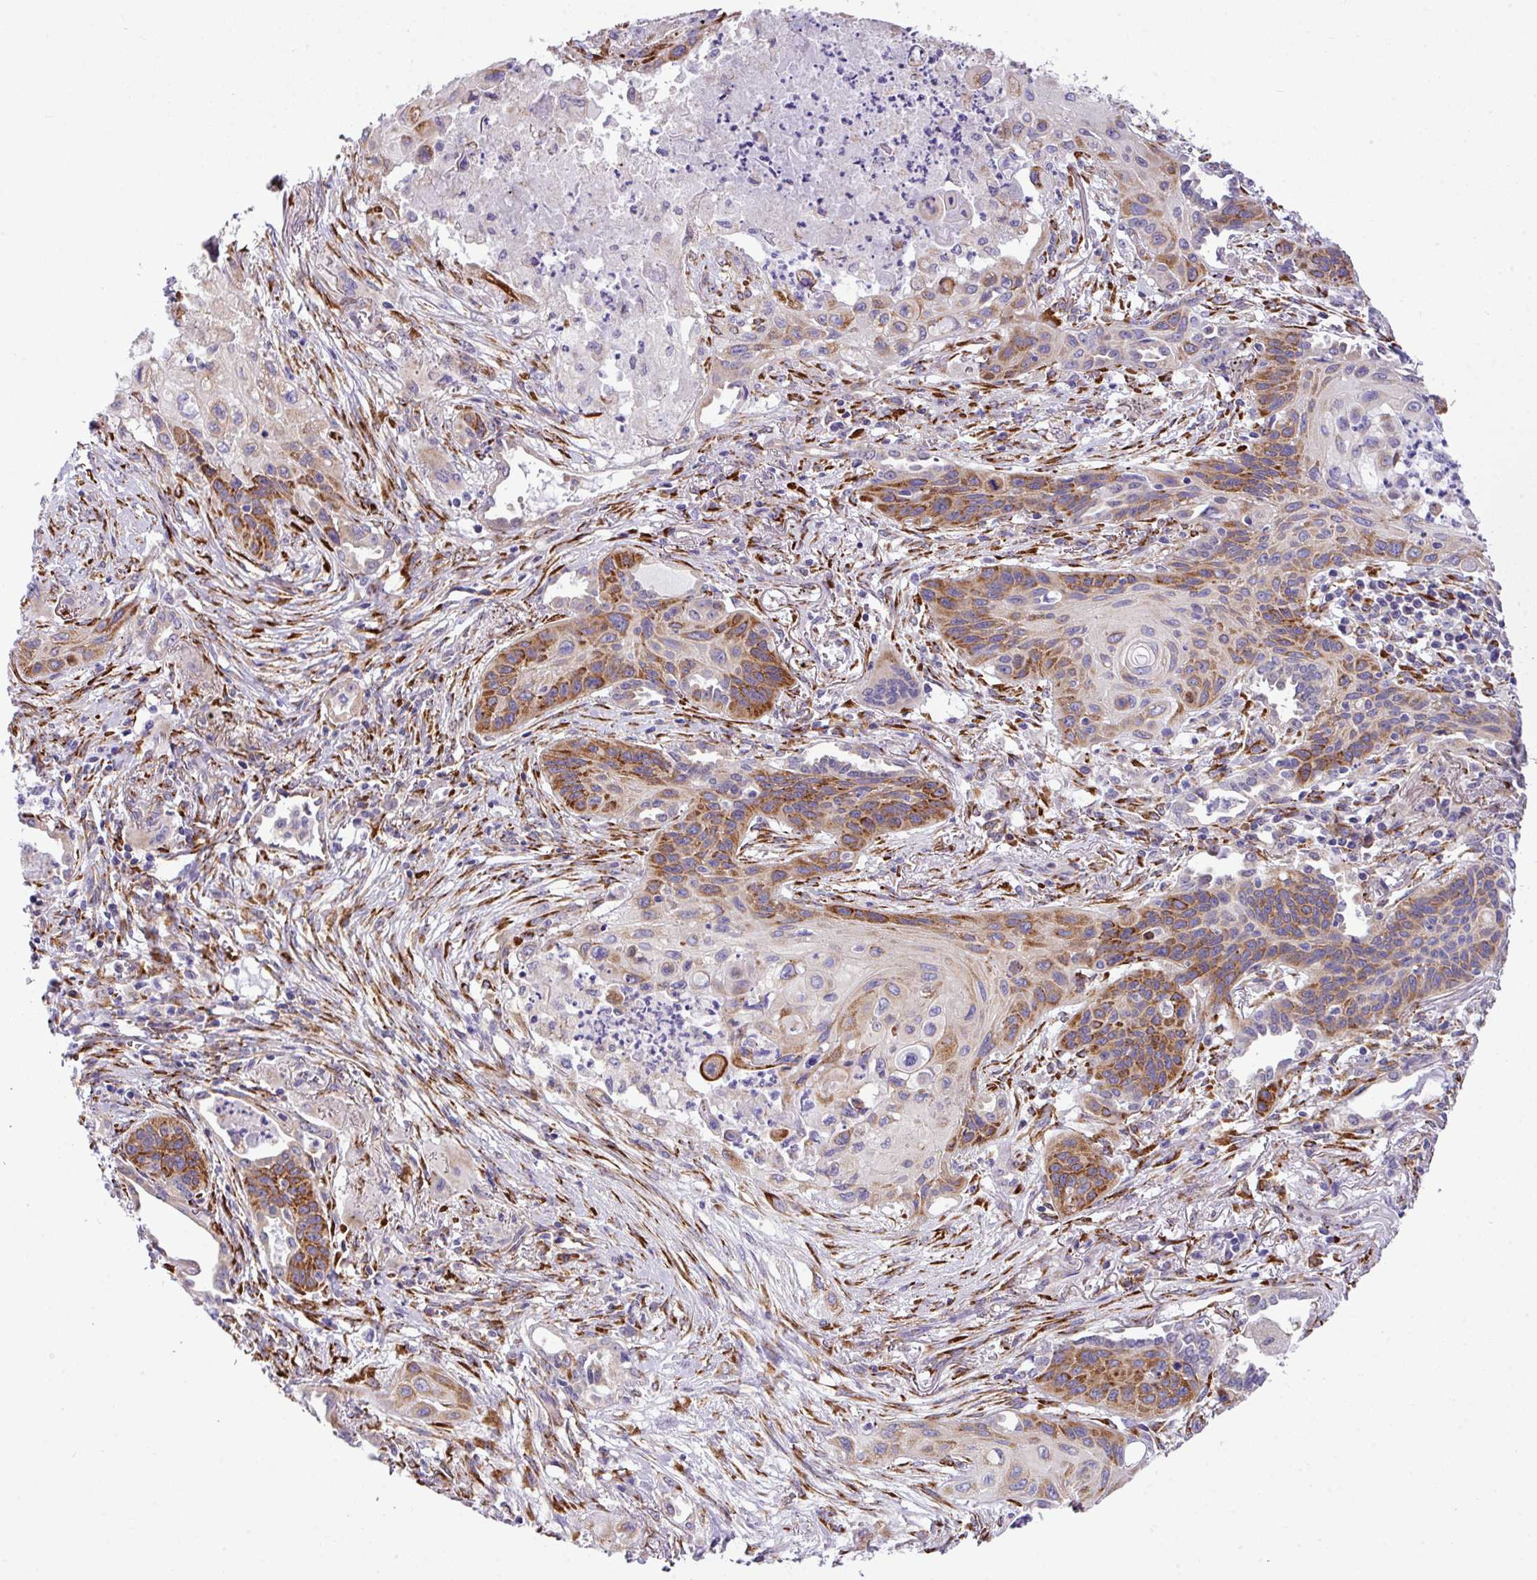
{"staining": {"intensity": "moderate", "quantity": "25%-75%", "location": "cytoplasmic/membranous"}, "tissue": "lung cancer", "cell_type": "Tumor cells", "image_type": "cancer", "snomed": [{"axis": "morphology", "description": "Squamous cell carcinoma, NOS"}, {"axis": "topography", "description": "Lung"}], "caption": "The histopathology image displays immunohistochemical staining of lung cancer. There is moderate cytoplasmic/membranous expression is present in approximately 25%-75% of tumor cells.", "gene": "CFAP97", "patient": {"sex": "male", "age": 71}}